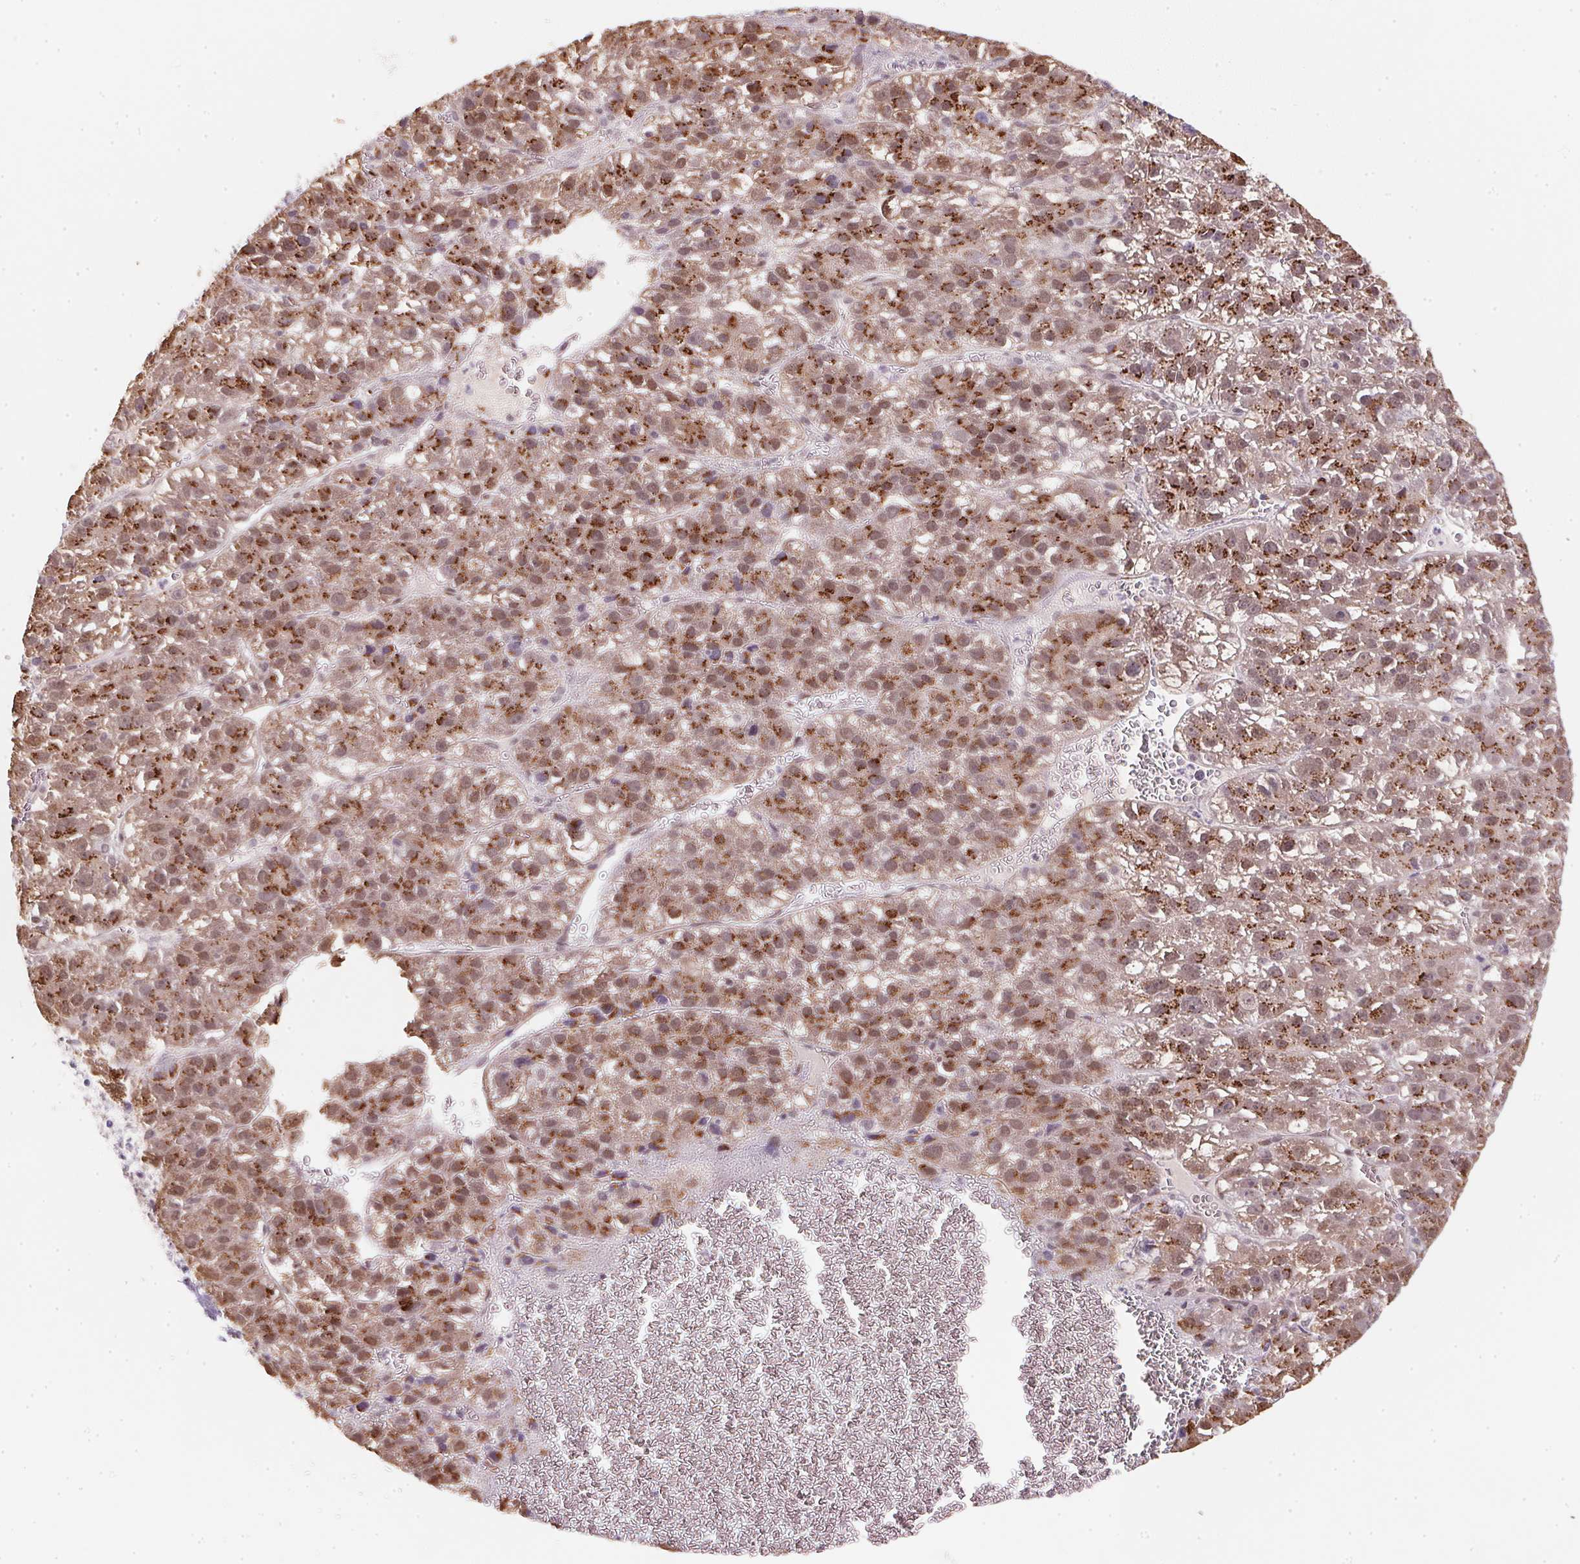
{"staining": {"intensity": "strong", "quantity": ">75%", "location": "cytoplasmic/membranous"}, "tissue": "liver cancer", "cell_type": "Tumor cells", "image_type": "cancer", "snomed": [{"axis": "morphology", "description": "Carcinoma, Hepatocellular, NOS"}, {"axis": "topography", "description": "Liver"}], "caption": "Tumor cells reveal high levels of strong cytoplasmic/membranous expression in approximately >75% of cells in human liver cancer.", "gene": "RAB22A", "patient": {"sex": "female", "age": 70}}